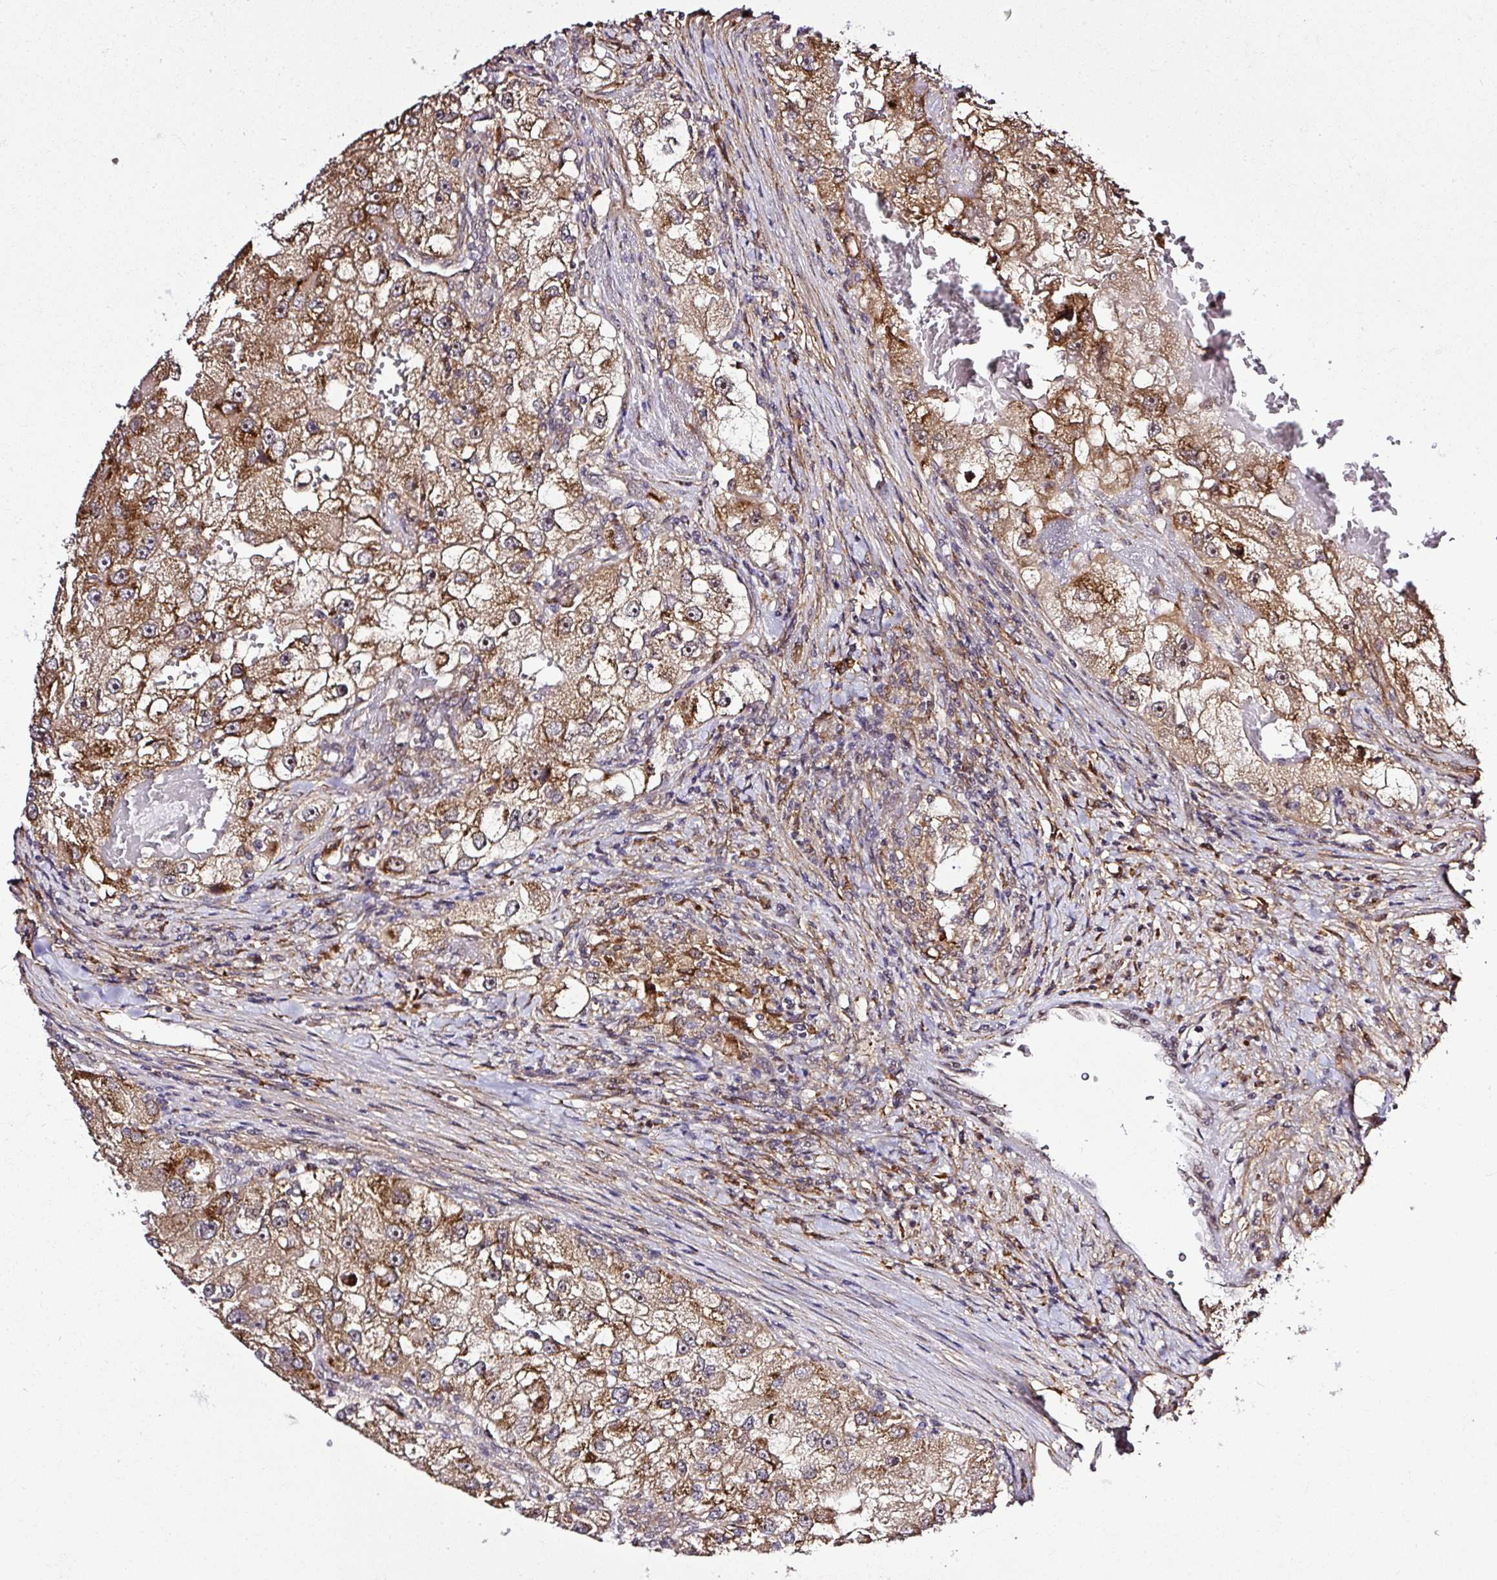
{"staining": {"intensity": "moderate", "quantity": ">75%", "location": "cytoplasmic/membranous"}, "tissue": "renal cancer", "cell_type": "Tumor cells", "image_type": "cancer", "snomed": [{"axis": "morphology", "description": "Adenocarcinoma, NOS"}, {"axis": "topography", "description": "Kidney"}], "caption": "Immunohistochemistry (IHC) of adenocarcinoma (renal) displays medium levels of moderate cytoplasmic/membranous expression in about >75% of tumor cells. The protein of interest is stained brown, and the nuclei are stained in blue (DAB (3,3'-diaminobenzidine) IHC with brightfield microscopy, high magnification).", "gene": "FAM153A", "patient": {"sex": "male", "age": 63}}